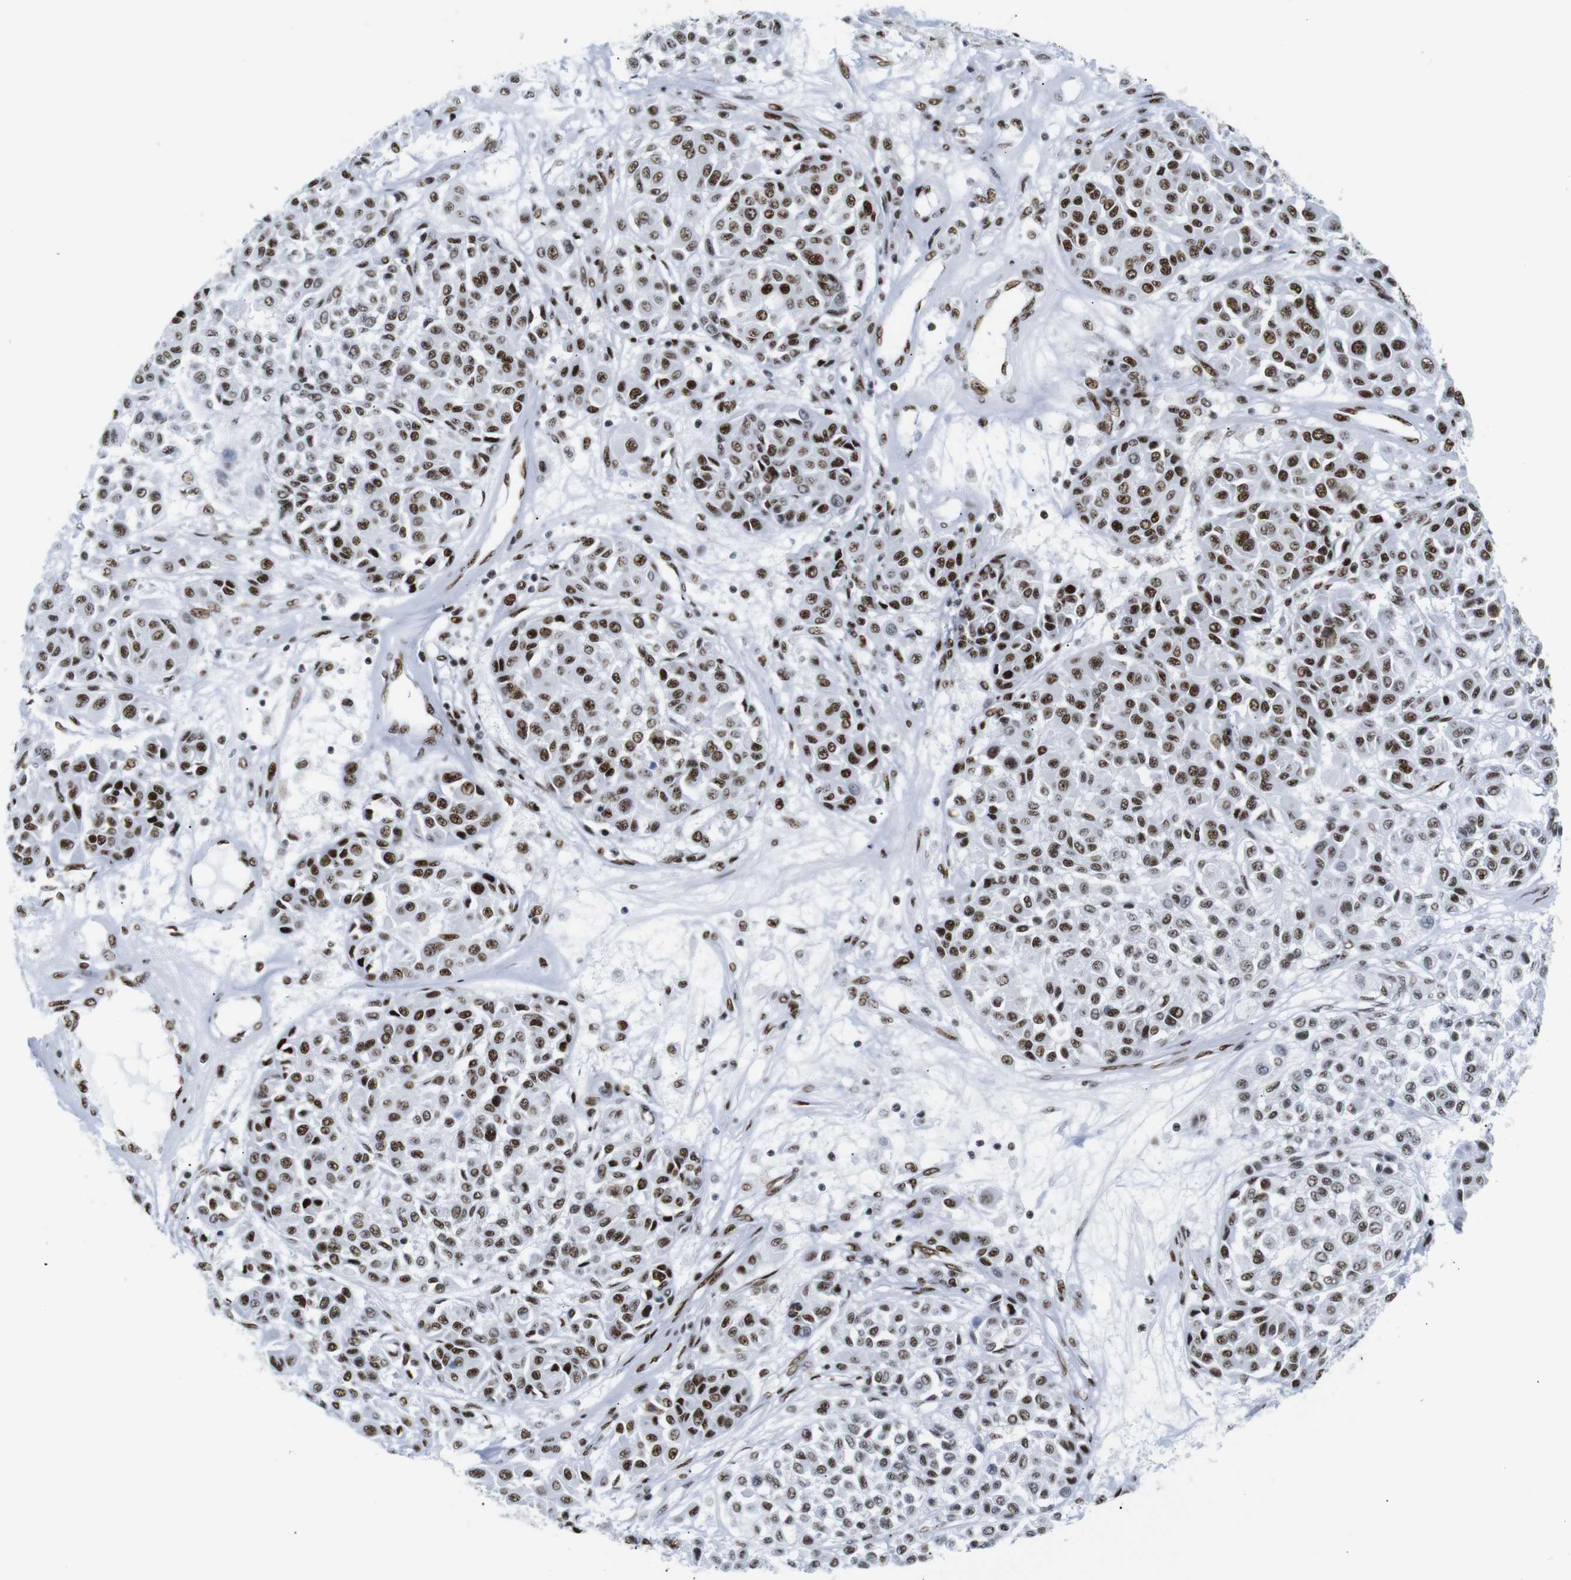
{"staining": {"intensity": "strong", "quantity": ">75%", "location": "nuclear"}, "tissue": "melanoma", "cell_type": "Tumor cells", "image_type": "cancer", "snomed": [{"axis": "morphology", "description": "Malignant melanoma, Metastatic site"}, {"axis": "topography", "description": "Soft tissue"}], "caption": "Immunohistochemistry of human malignant melanoma (metastatic site) exhibits high levels of strong nuclear positivity in about >75% of tumor cells.", "gene": "TRA2B", "patient": {"sex": "male", "age": 41}}